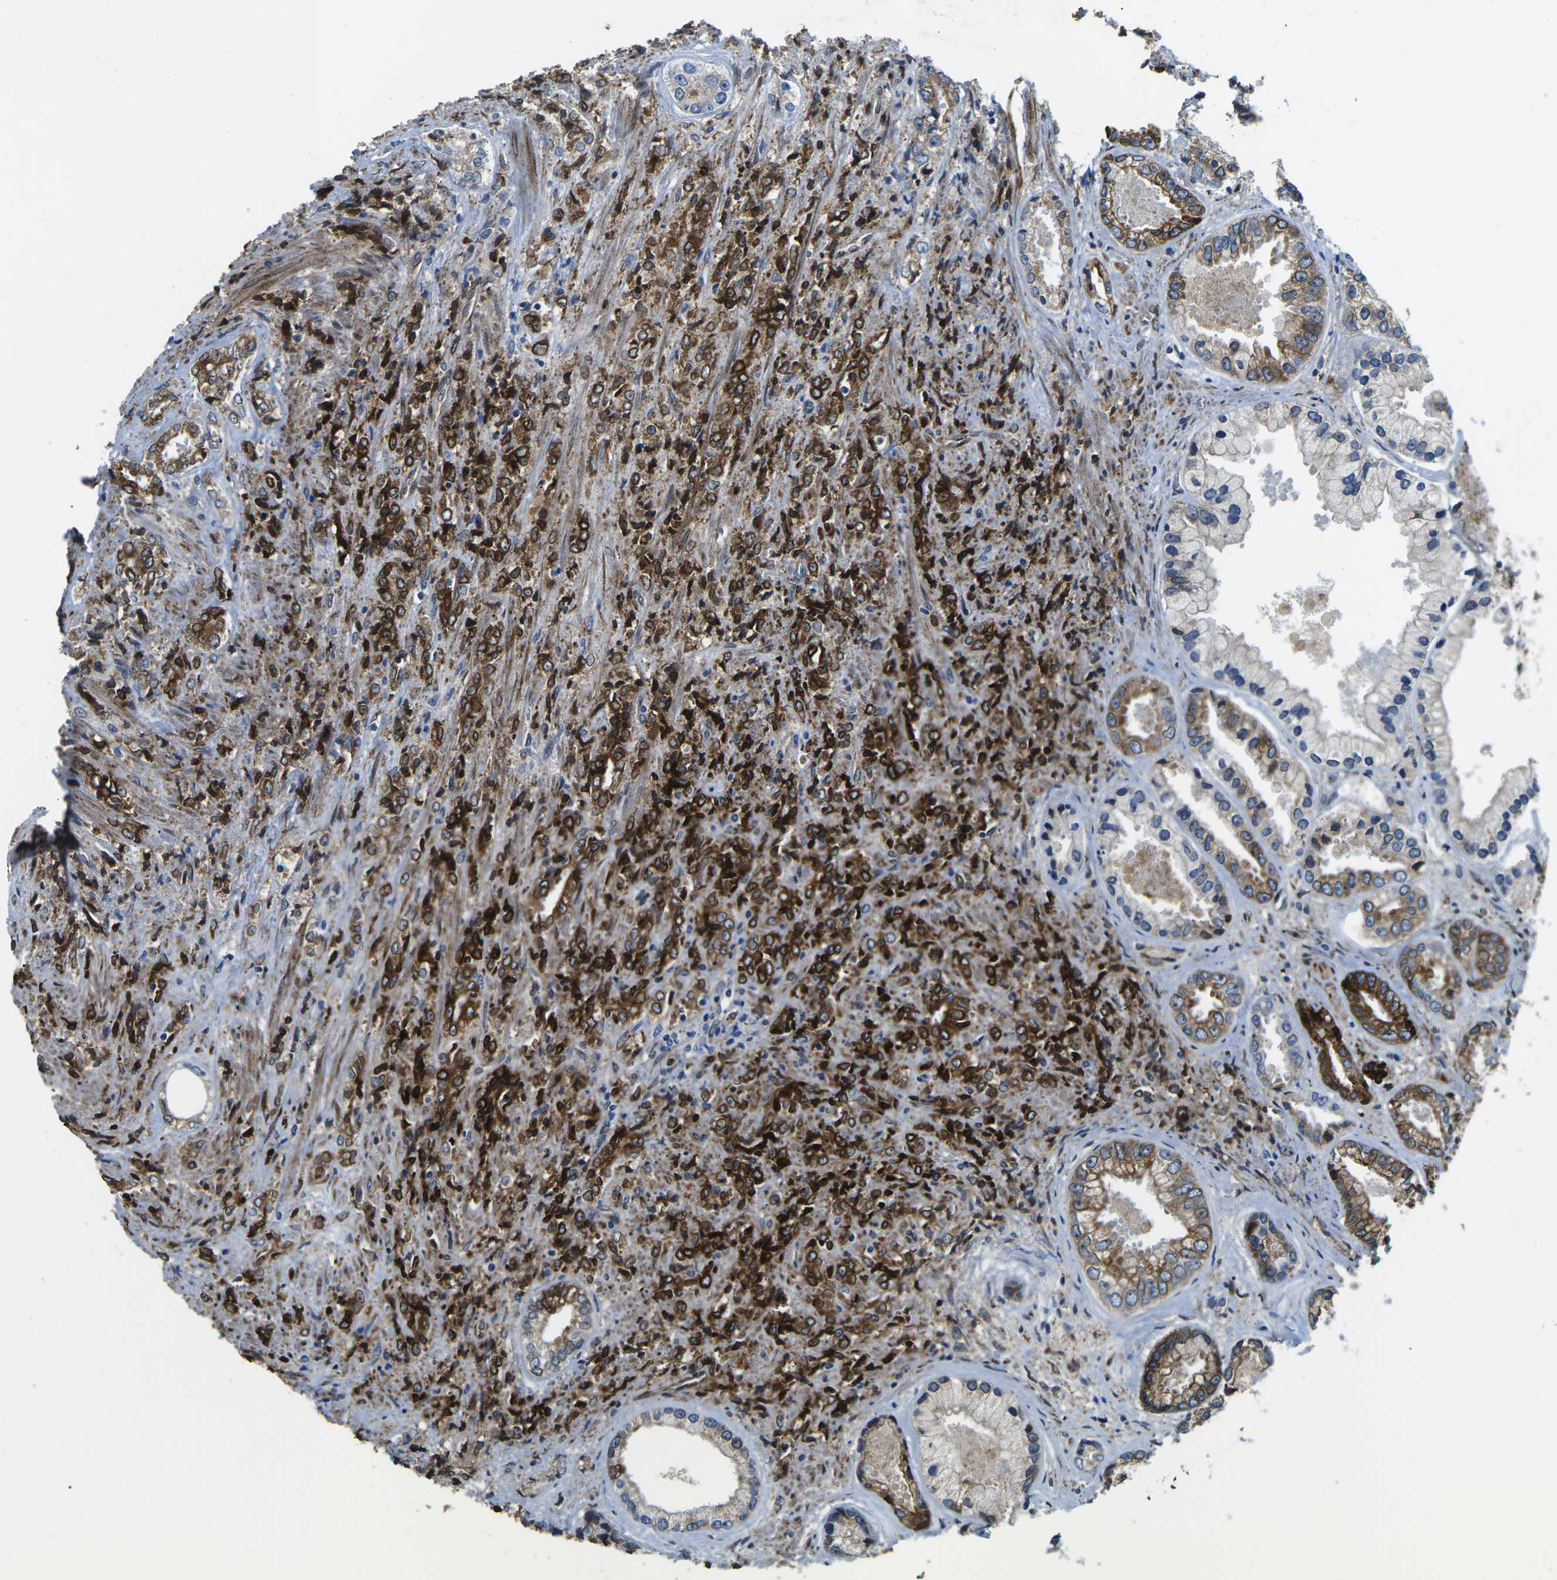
{"staining": {"intensity": "moderate", "quantity": "<25%", "location": "cytoplasmic/membranous"}, "tissue": "prostate cancer", "cell_type": "Tumor cells", "image_type": "cancer", "snomed": [{"axis": "morphology", "description": "Adenocarcinoma, High grade"}, {"axis": "topography", "description": "Prostate"}], "caption": "Prostate cancer (high-grade adenocarcinoma) stained for a protein (brown) demonstrates moderate cytoplasmic/membranous positive staining in about <25% of tumor cells.", "gene": "PDZD8", "patient": {"sex": "male", "age": 61}}